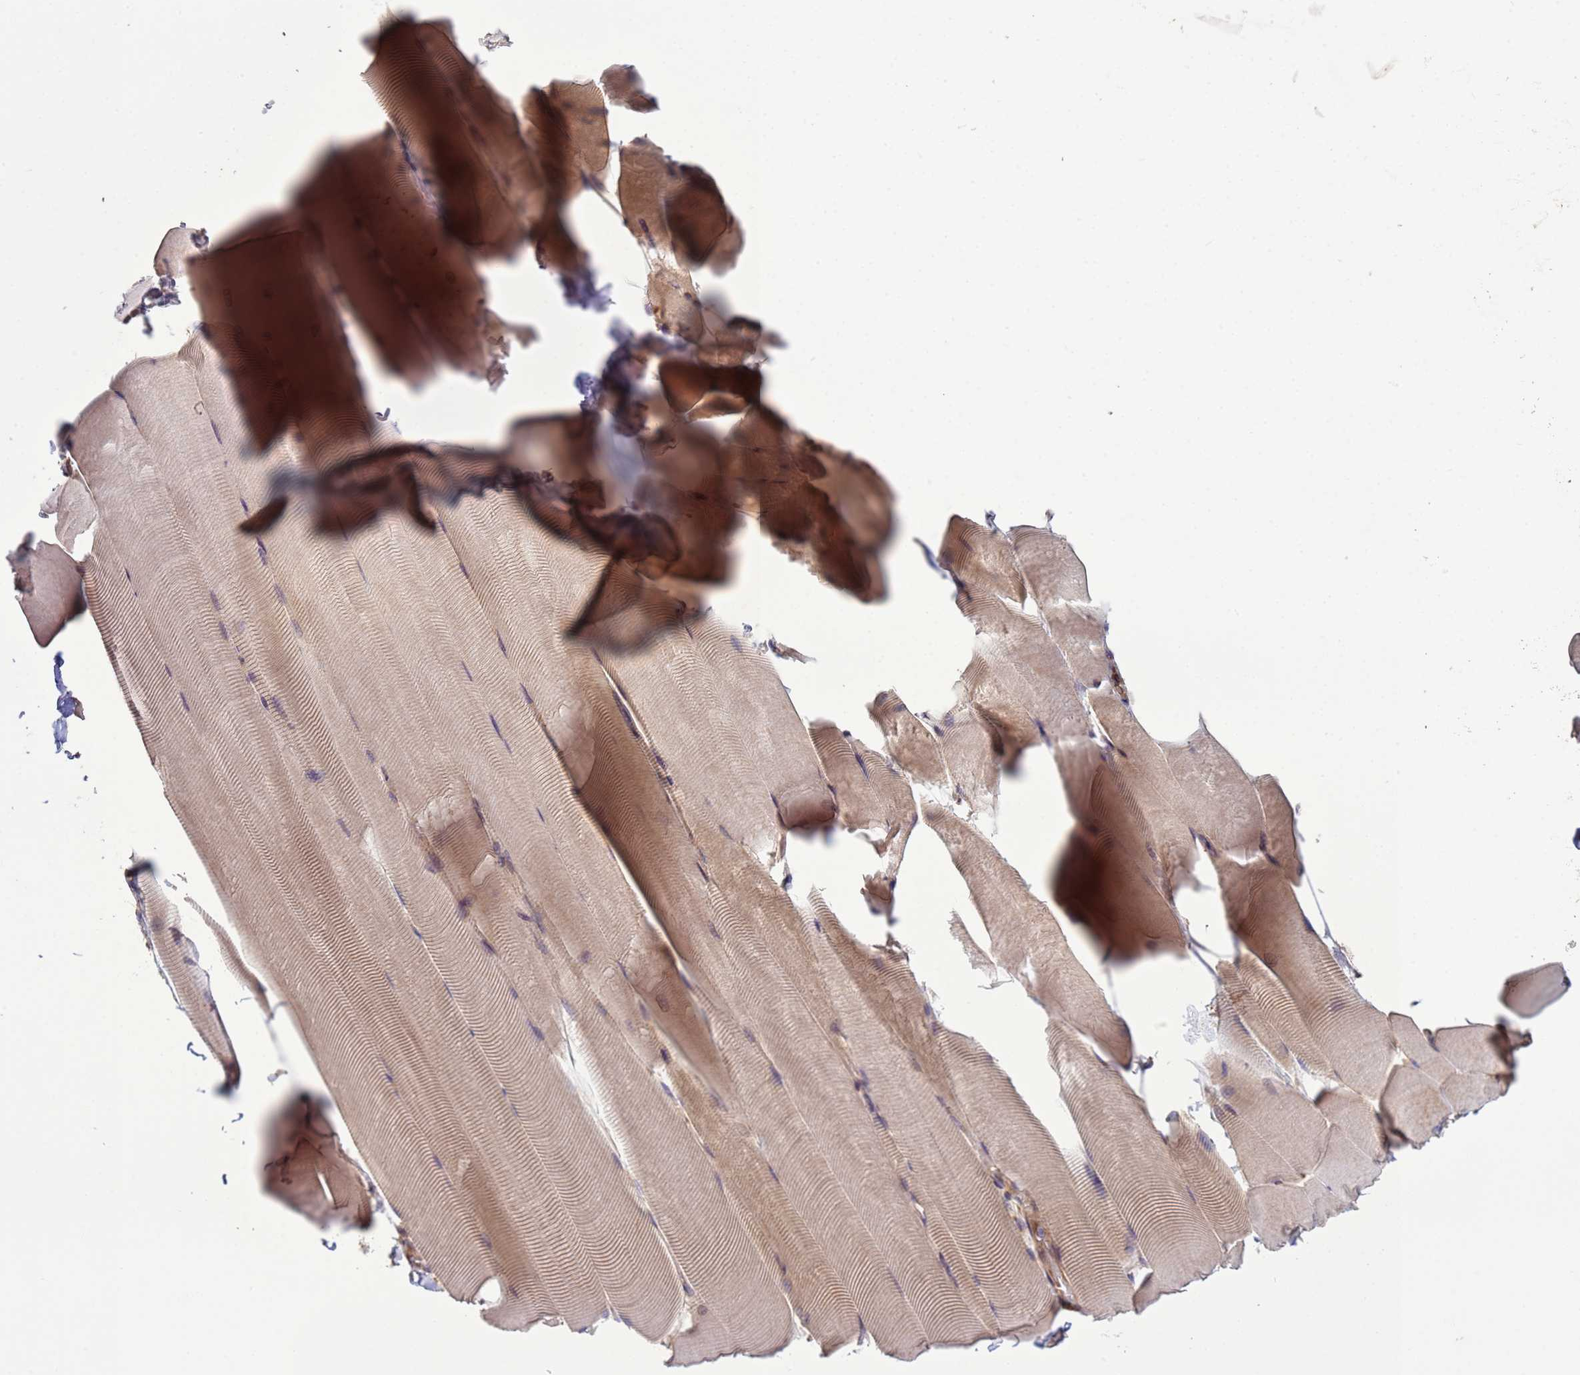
{"staining": {"intensity": "moderate", "quantity": "25%-75%", "location": "cytoplasmic/membranous"}, "tissue": "skeletal muscle", "cell_type": "Myocytes", "image_type": "normal", "snomed": [{"axis": "morphology", "description": "Normal tissue, NOS"}, {"axis": "topography", "description": "Skeletal muscle"}], "caption": "Protein staining by immunohistochemistry (IHC) reveals moderate cytoplasmic/membranous staining in approximately 25%-75% of myocytes in benign skeletal muscle.", "gene": "RAB10", "patient": {"sex": "male", "age": 25}}